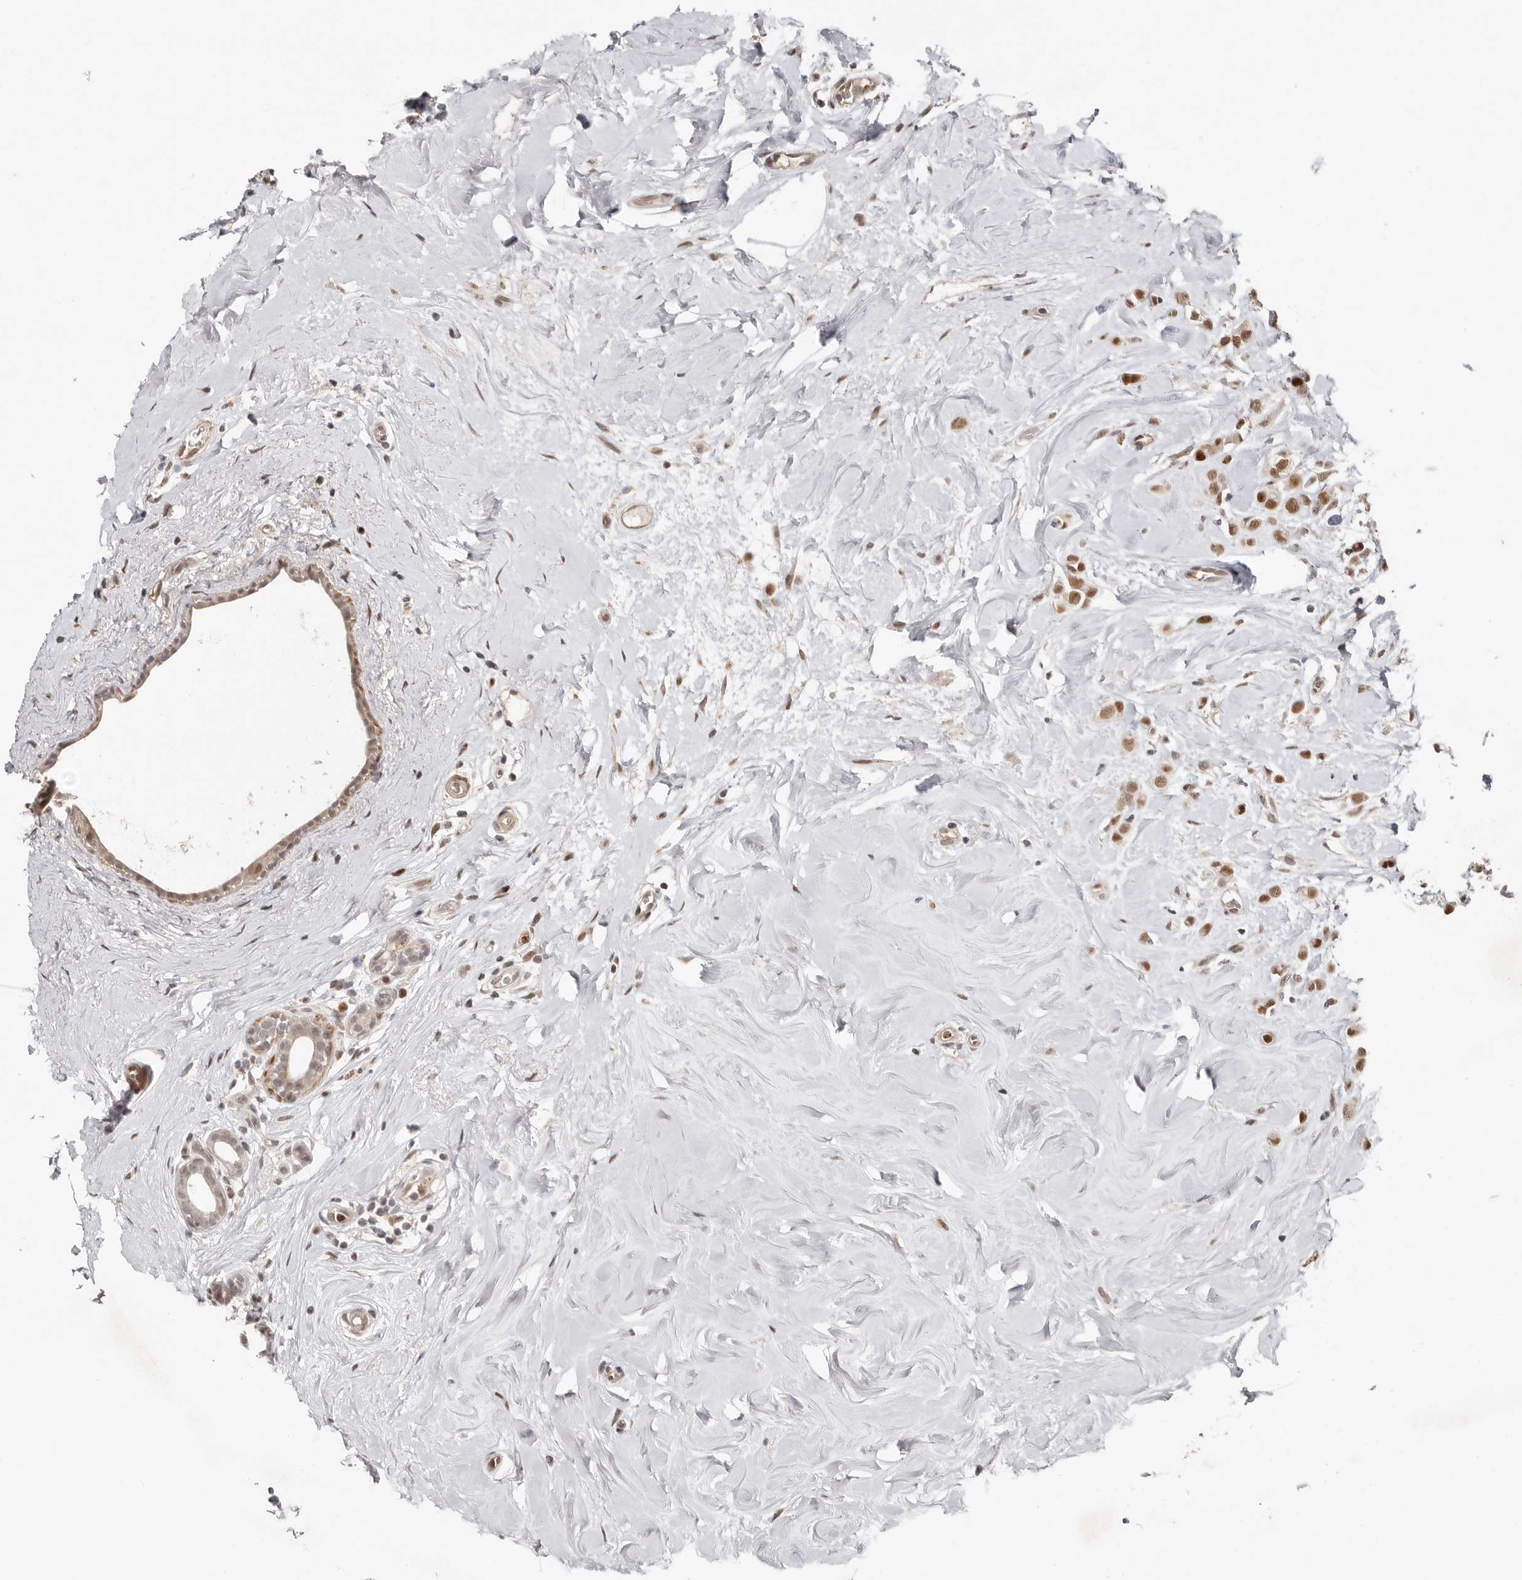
{"staining": {"intensity": "moderate", "quantity": ">75%", "location": "nuclear"}, "tissue": "breast cancer", "cell_type": "Tumor cells", "image_type": "cancer", "snomed": [{"axis": "morphology", "description": "Lobular carcinoma"}, {"axis": "topography", "description": "Breast"}], "caption": "Immunohistochemistry photomicrograph of human breast lobular carcinoma stained for a protein (brown), which exhibits medium levels of moderate nuclear staining in approximately >75% of tumor cells.", "gene": "SMAD7", "patient": {"sex": "female", "age": 47}}